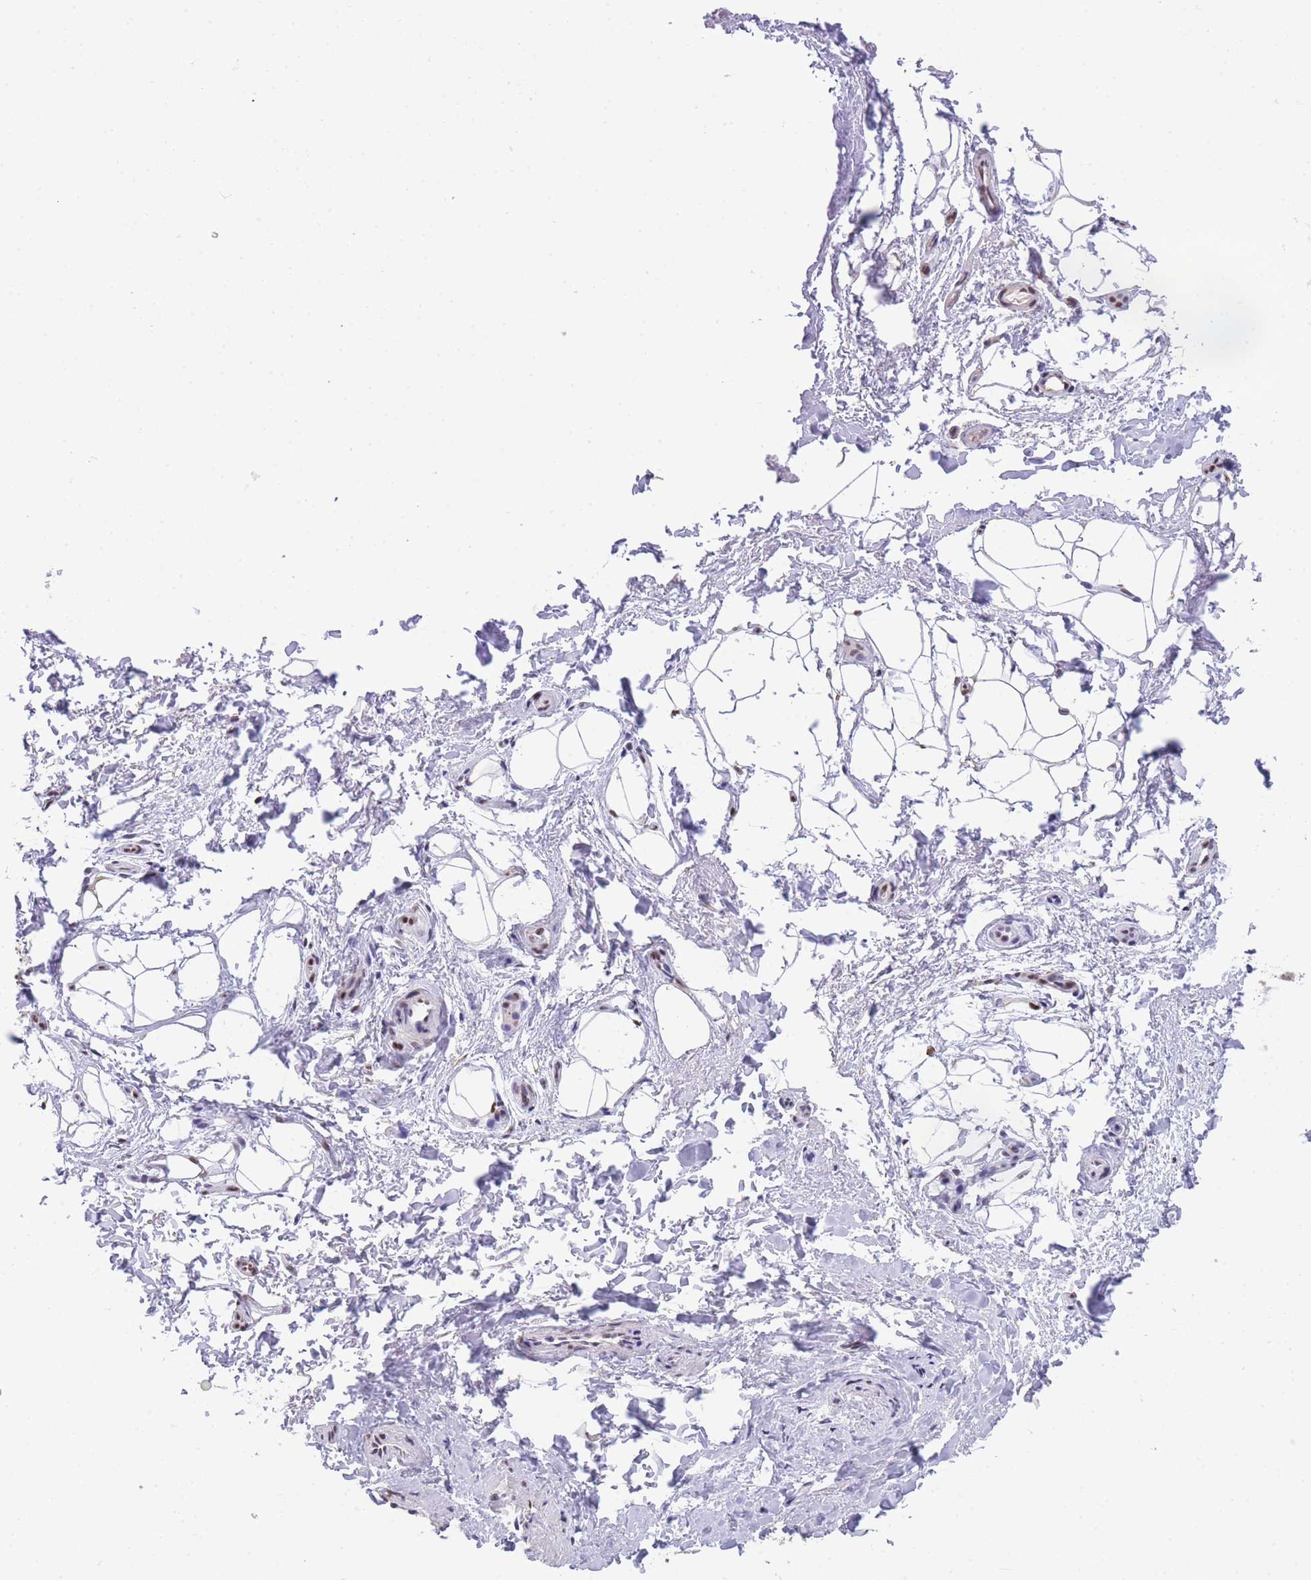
{"staining": {"intensity": "negative", "quantity": "none", "location": "none"}, "tissue": "adipose tissue", "cell_type": "Adipocytes", "image_type": "normal", "snomed": [{"axis": "morphology", "description": "Normal tissue, NOS"}, {"axis": "topography", "description": "Peripheral nerve tissue"}], "caption": "DAB (3,3'-diaminobenzidine) immunohistochemical staining of benign adipose tissue demonstrates no significant positivity in adipocytes.", "gene": "EVC2", "patient": {"sex": "female", "age": 61}}